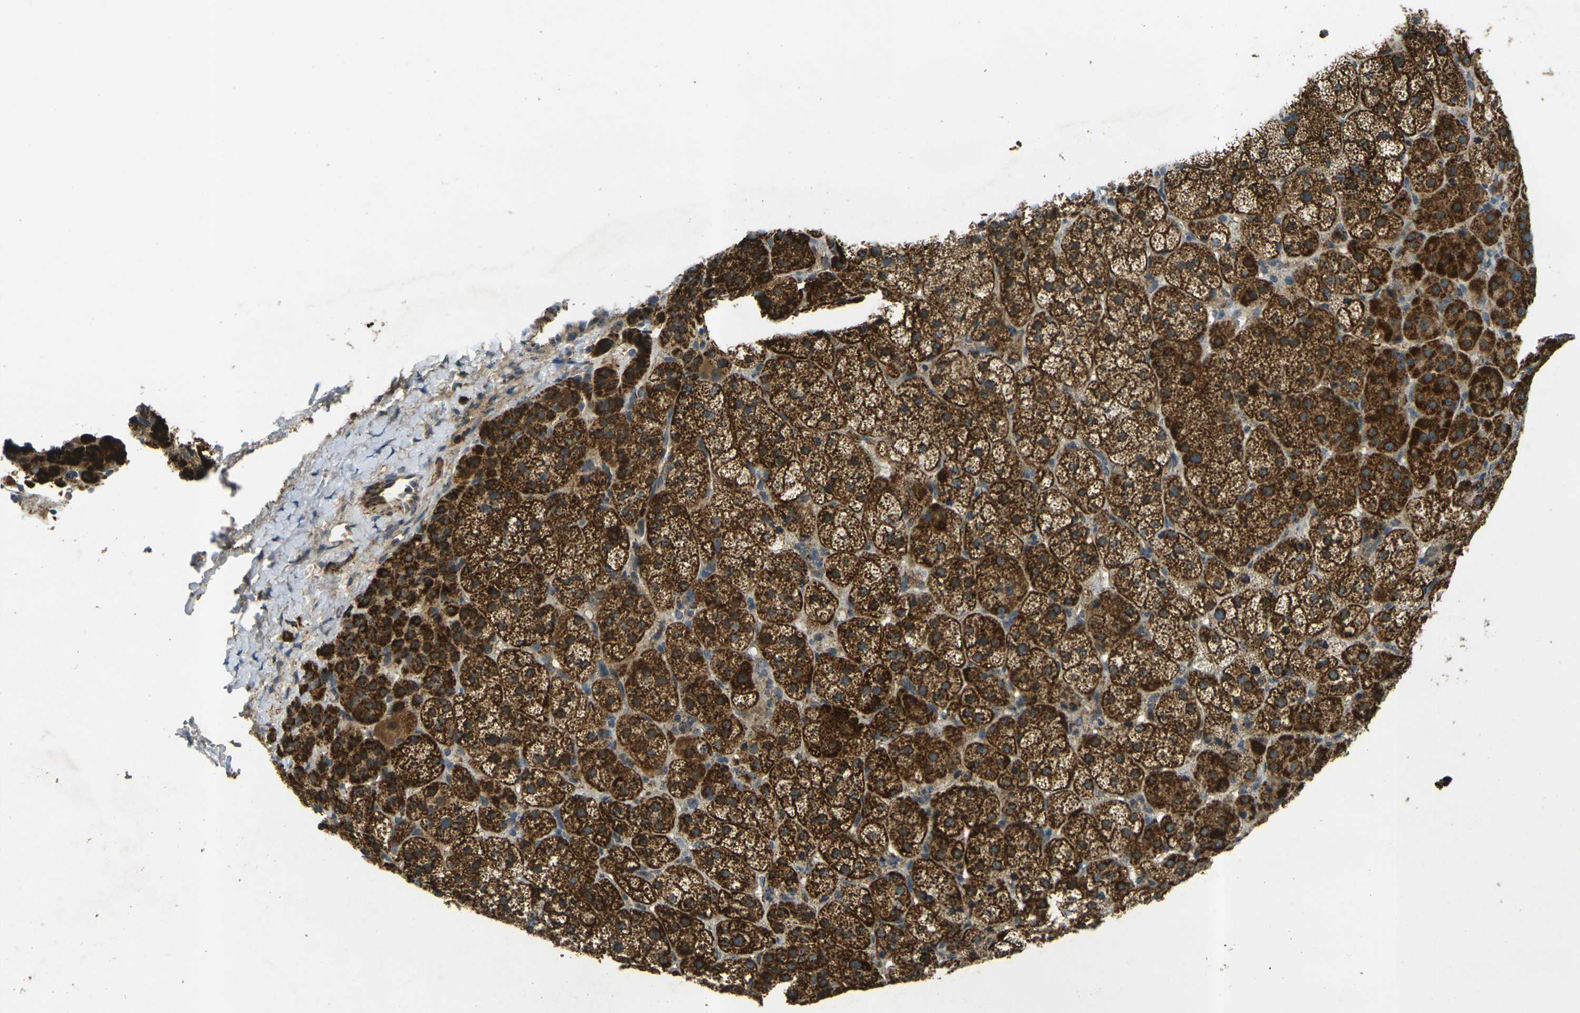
{"staining": {"intensity": "strong", "quantity": ">75%", "location": "cytoplasmic/membranous"}, "tissue": "adrenal gland", "cell_type": "Glandular cells", "image_type": "normal", "snomed": [{"axis": "morphology", "description": "Normal tissue, NOS"}, {"axis": "topography", "description": "Adrenal gland"}], "caption": "Immunohistochemistry (IHC) (DAB) staining of benign human adrenal gland demonstrates strong cytoplasmic/membranous protein staining in about >75% of glandular cells.", "gene": "IGF1R", "patient": {"sex": "female", "age": 57}}